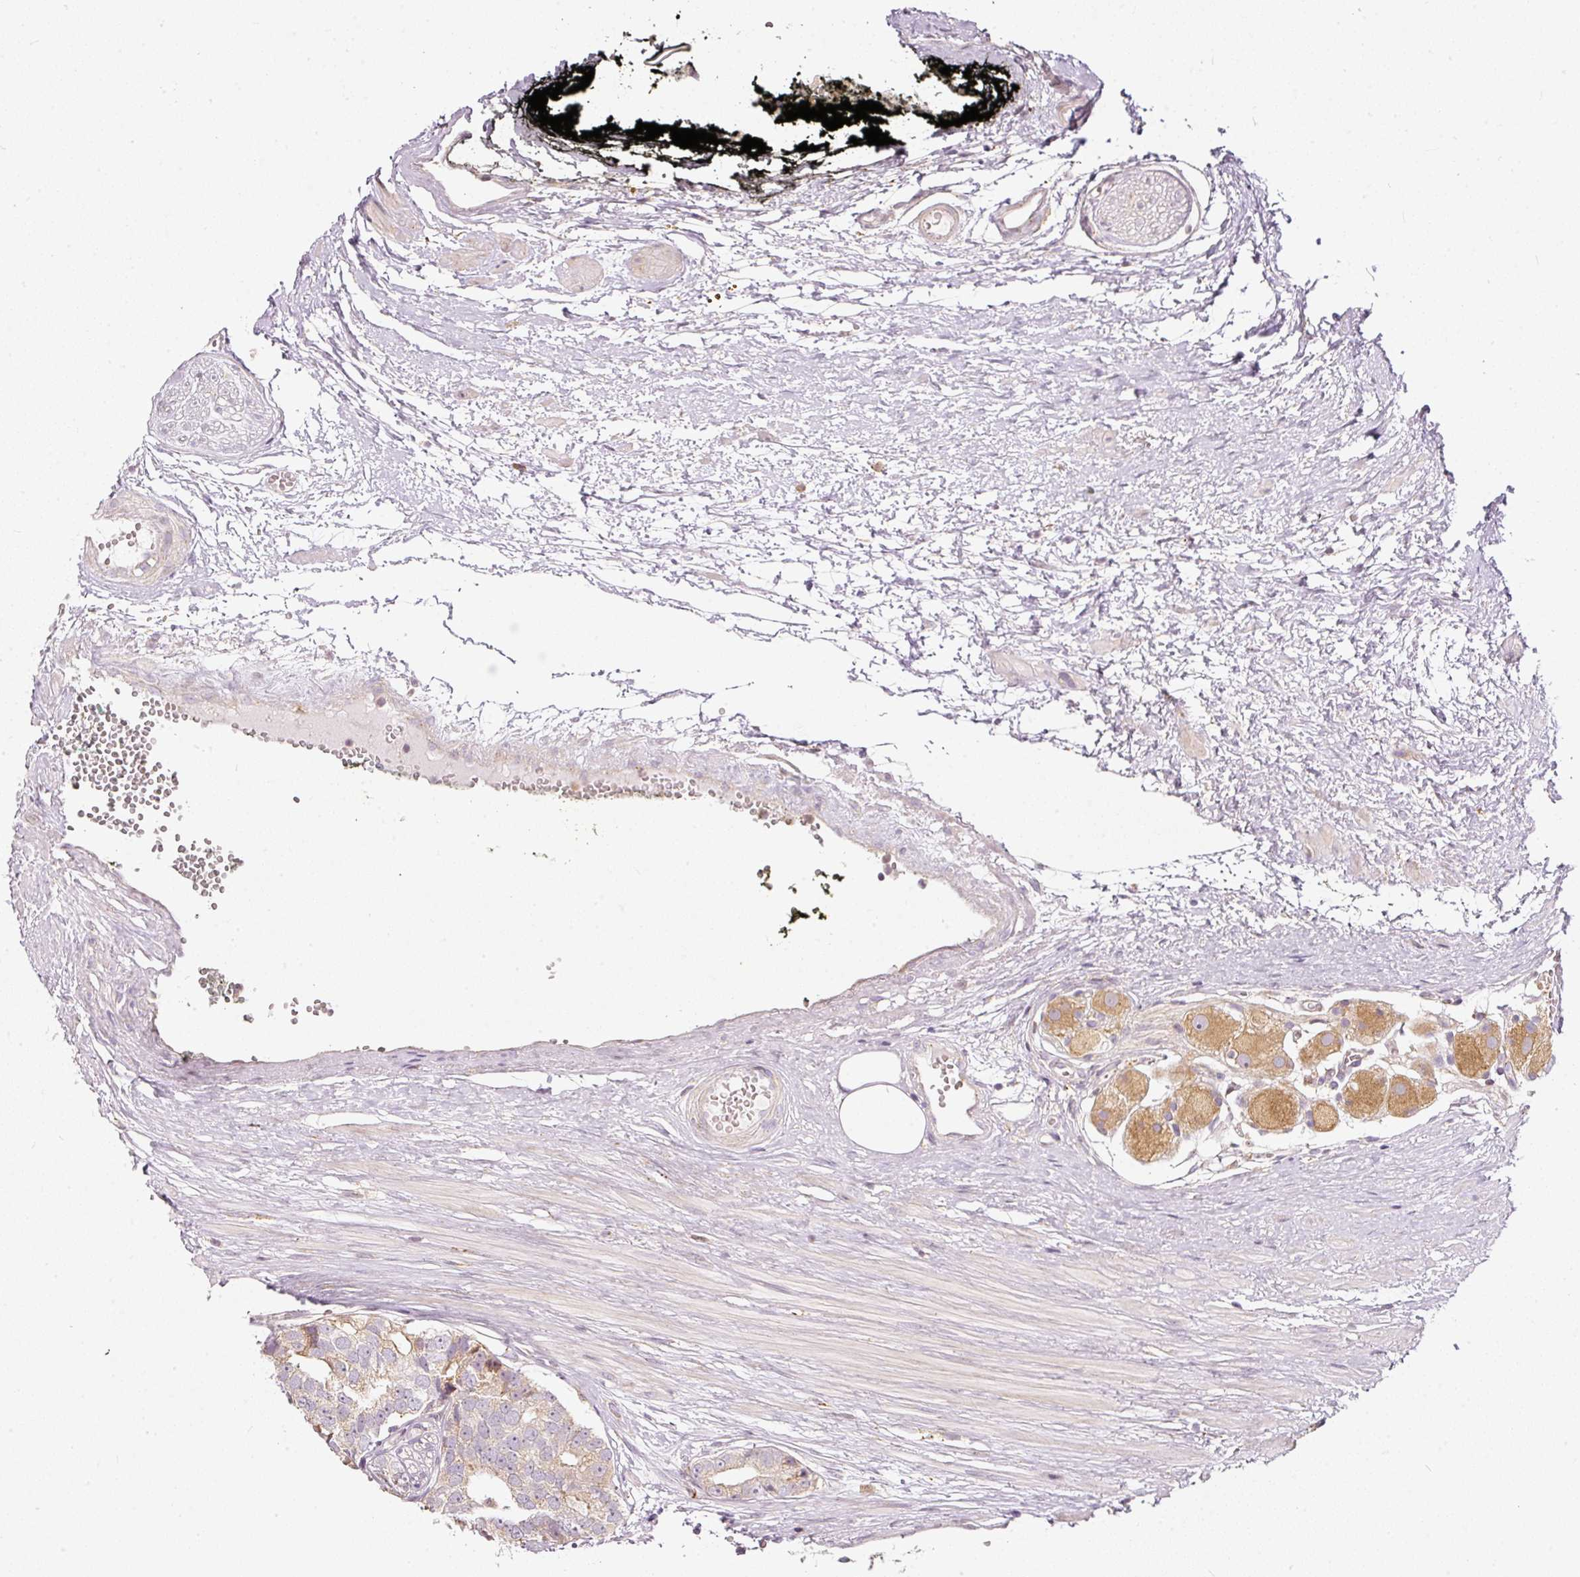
{"staining": {"intensity": "moderate", "quantity": "25%-75%", "location": "cytoplasmic/membranous"}, "tissue": "prostate cancer", "cell_type": "Tumor cells", "image_type": "cancer", "snomed": [{"axis": "morphology", "description": "Adenocarcinoma, High grade"}, {"axis": "topography", "description": "Prostate"}], "caption": "Brown immunohistochemical staining in human prostate cancer reveals moderate cytoplasmic/membranous positivity in about 25%-75% of tumor cells.", "gene": "SNAPC5", "patient": {"sex": "male", "age": 71}}